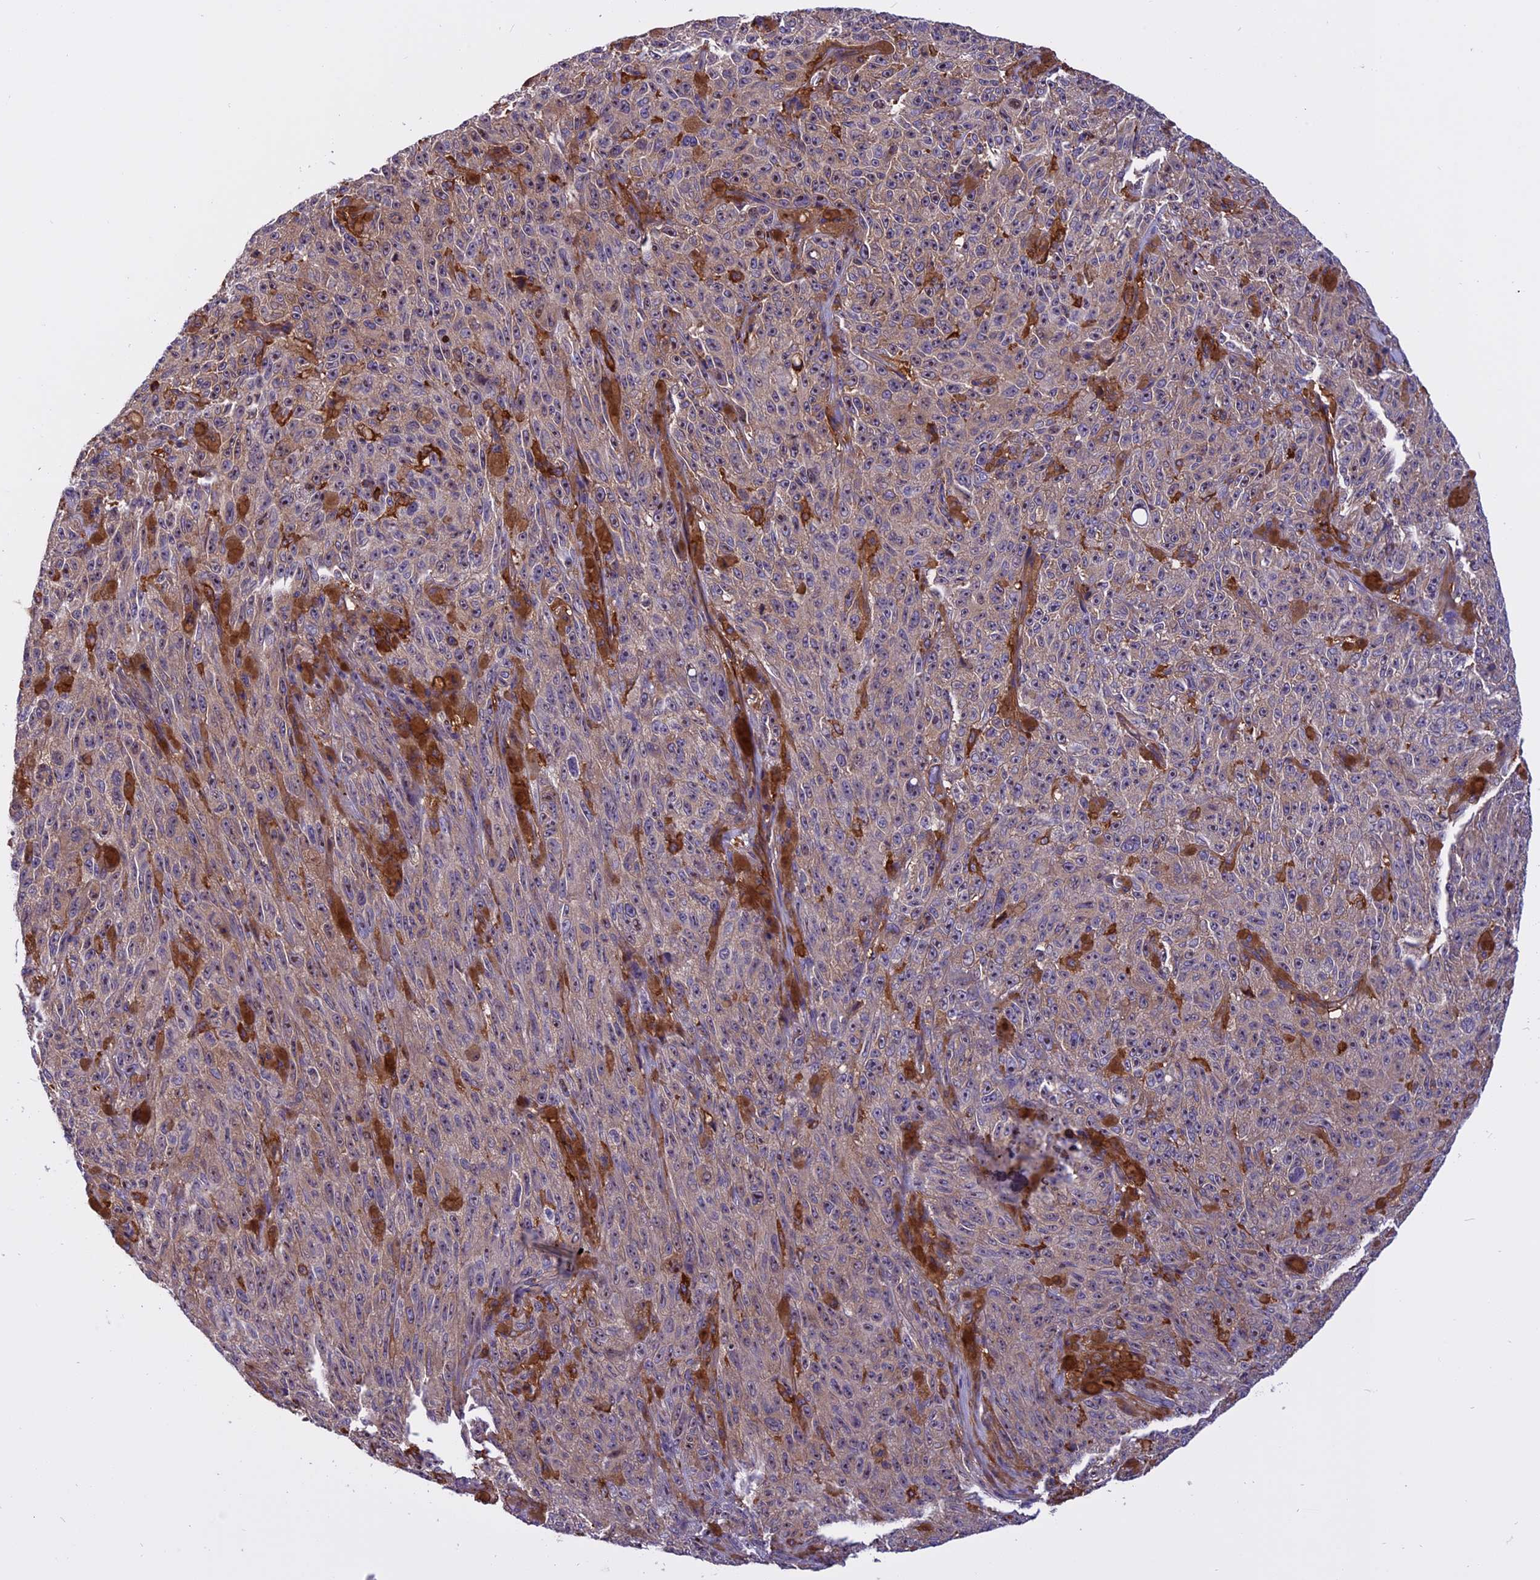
{"staining": {"intensity": "weak", "quantity": "25%-75%", "location": "cytoplasmic/membranous,nuclear"}, "tissue": "melanoma", "cell_type": "Tumor cells", "image_type": "cancer", "snomed": [{"axis": "morphology", "description": "Malignant melanoma, NOS"}, {"axis": "topography", "description": "Skin"}], "caption": "This is an image of IHC staining of malignant melanoma, which shows weak expression in the cytoplasmic/membranous and nuclear of tumor cells.", "gene": "EHBP1L1", "patient": {"sex": "female", "age": 82}}